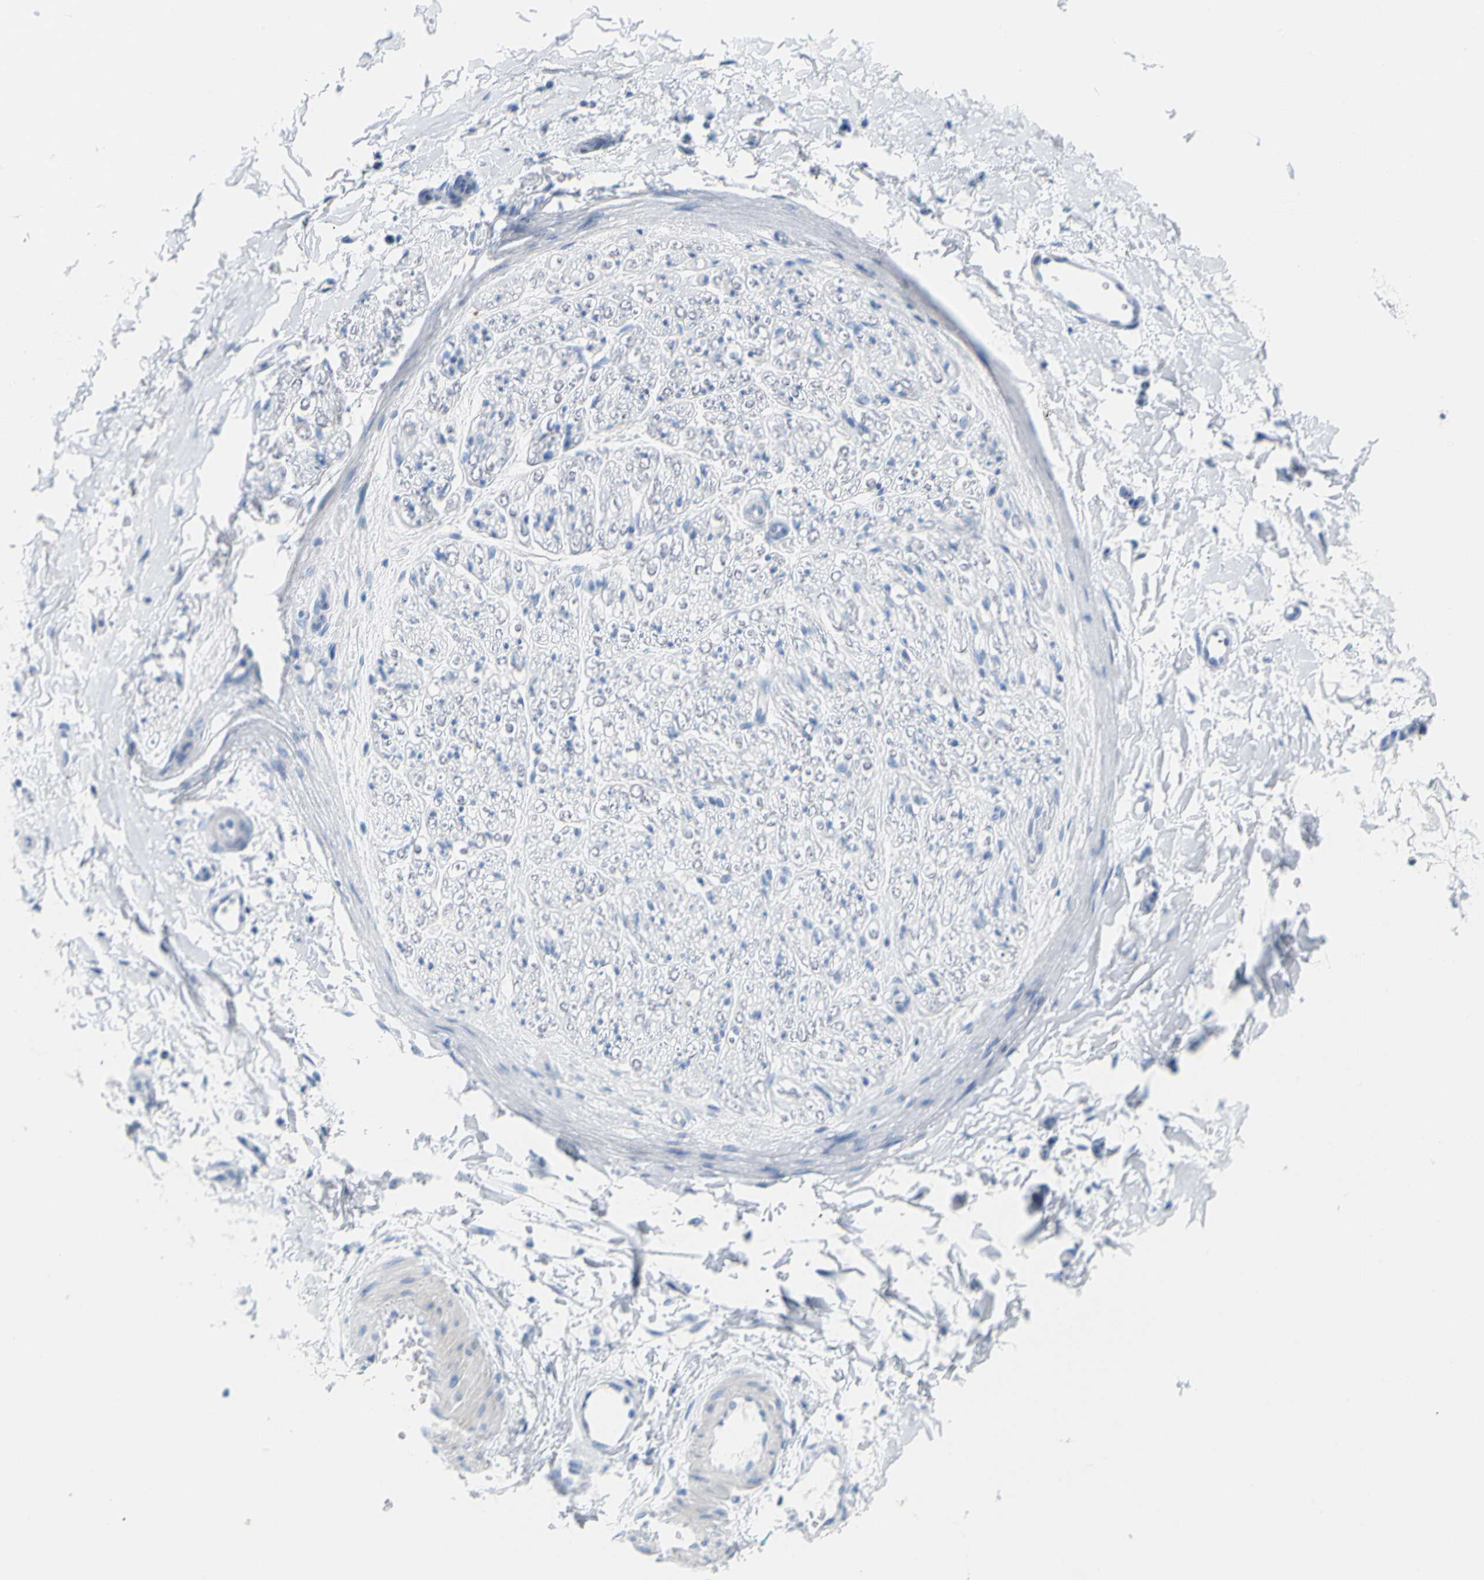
{"staining": {"intensity": "negative", "quantity": "none", "location": "none"}, "tissue": "soft tissue", "cell_type": "Fibroblasts", "image_type": "normal", "snomed": [{"axis": "morphology", "description": "Normal tissue, NOS"}, {"axis": "morphology", "description": "Squamous cell carcinoma, NOS"}, {"axis": "topography", "description": "Skin"}, {"axis": "topography", "description": "Peripheral nerve tissue"}], "caption": "Soft tissue stained for a protein using immunohistochemistry (IHC) reveals no staining fibroblasts.", "gene": "OPN1SW", "patient": {"sex": "male", "age": 83}}